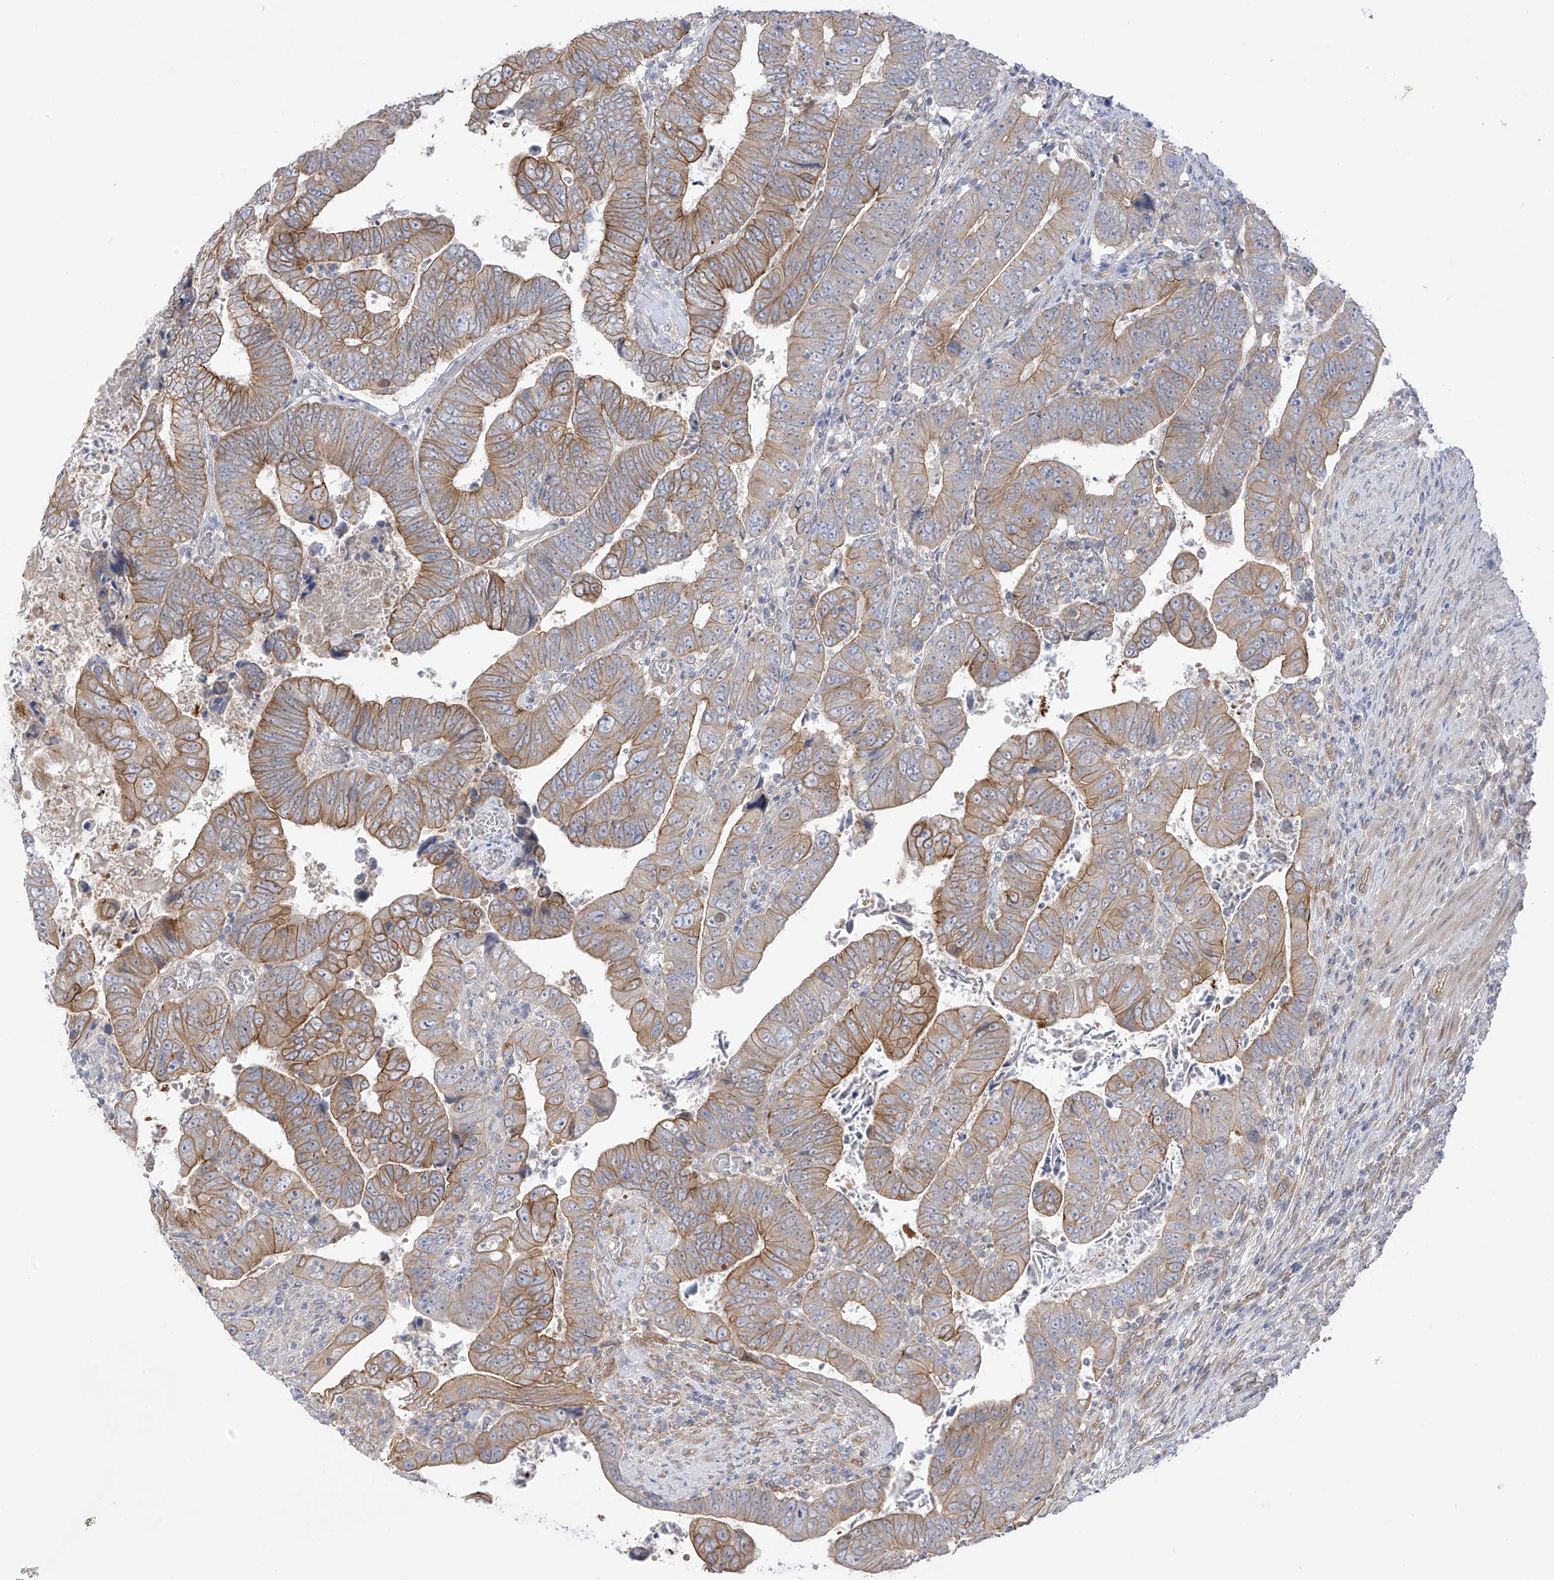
{"staining": {"intensity": "moderate", "quantity": ">75%", "location": "cytoplasmic/membranous"}, "tissue": "colorectal cancer", "cell_type": "Tumor cells", "image_type": "cancer", "snomed": [{"axis": "morphology", "description": "Normal tissue, NOS"}, {"axis": "morphology", "description": "Adenocarcinoma, NOS"}, {"axis": "topography", "description": "Rectum"}], "caption": "DAB (3,3'-diaminobenzidine) immunohistochemical staining of human colorectal adenocarcinoma displays moderate cytoplasmic/membranous protein expression in approximately >75% of tumor cells. Immunohistochemistry stains the protein of interest in brown and the nuclei are stained blue.", "gene": "EIPR1", "patient": {"sex": "female", "age": 65}}